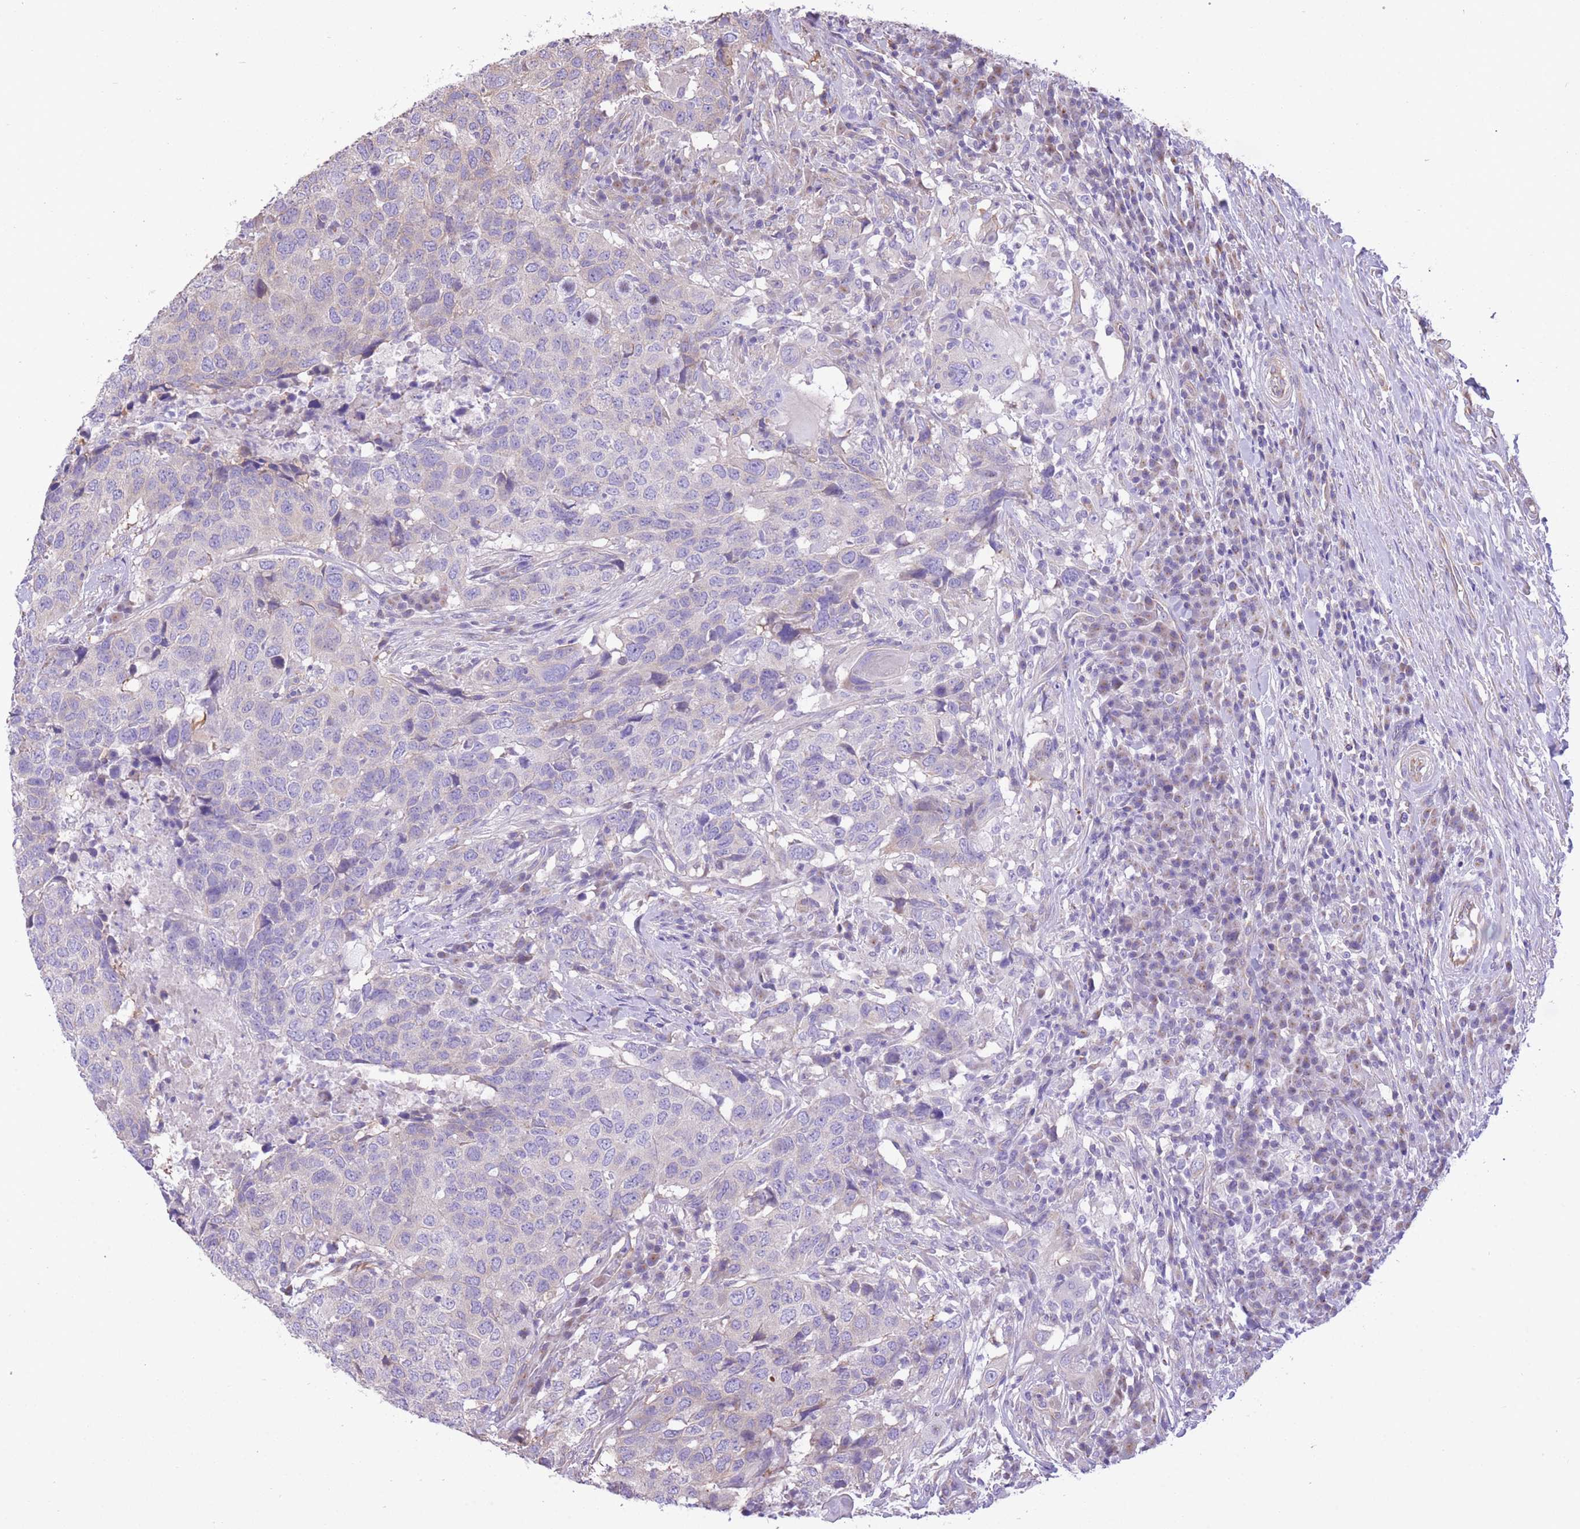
{"staining": {"intensity": "negative", "quantity": "none", "location": "none"}, "tissue": "head and neck cancer", "cell_type": "Tumor cells", "image_type": "cancer", "snomed": [{"axis": "morphology", "description": "Normal tissue, NOS"}, {"axis": "morphology", "description": "Squamous cell carcinoma, NOS"}, {"axis": "topography", "description": "Skeletal muscle"}, {"axis": "topography", "description": "Vascular tissue"}, {"axis": "topography", "description": "Peripheral nerve tissue"}, {"axis": "topography", "description": "Head-Neck"}], "caption": "Immunohistochemical staining of squamous cell carcinoma (head and neck) shows no significant expression in tumor cells. (Immunohistochemistry, brightfield microscopy, high magnification).", "gene": "RHOU", "patient": {"sex": "male", "age": 66}}